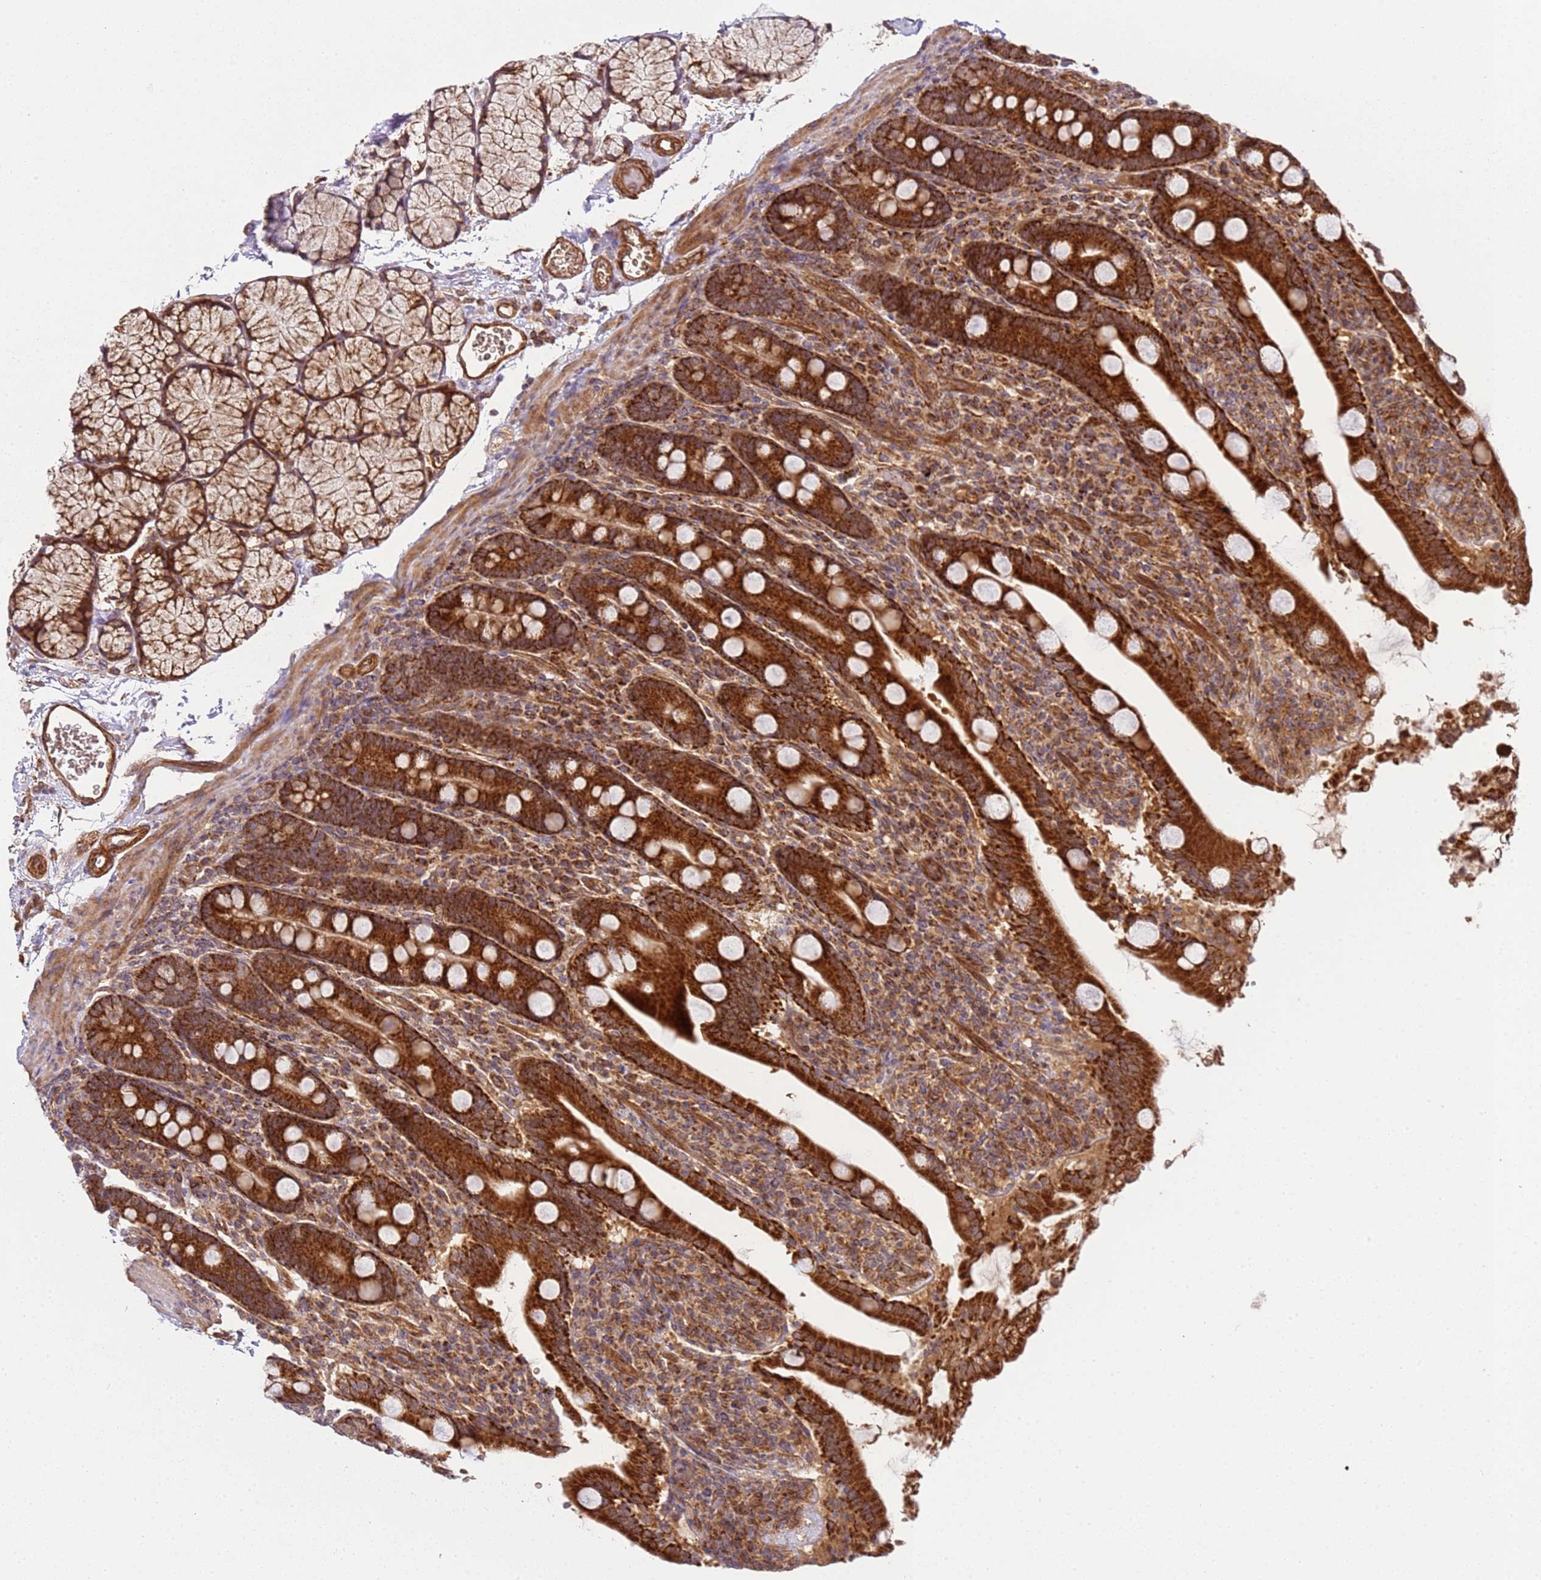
{"staining": {"intensity": "strong", "quantity": ">75%", "location": "cytoplasmic/membranous"}, "tissue": "duodenum", "cell_type": "Glandular cells", "image_type": "normal", "snomed": [{"axis": "morphology", "description": "Normal tissue, NOS"}, {"axis": "topography", "description": "Duodenum"}], "caption": "Unremarkable duodenum shows strong cytoplasmic/membranous positivity in about >75% of glandular cells The protein is shown in brown color, while the nuclei are stained blue..", "gene": "TM2D2", "patient": {"sex": "male", "age": 35}}